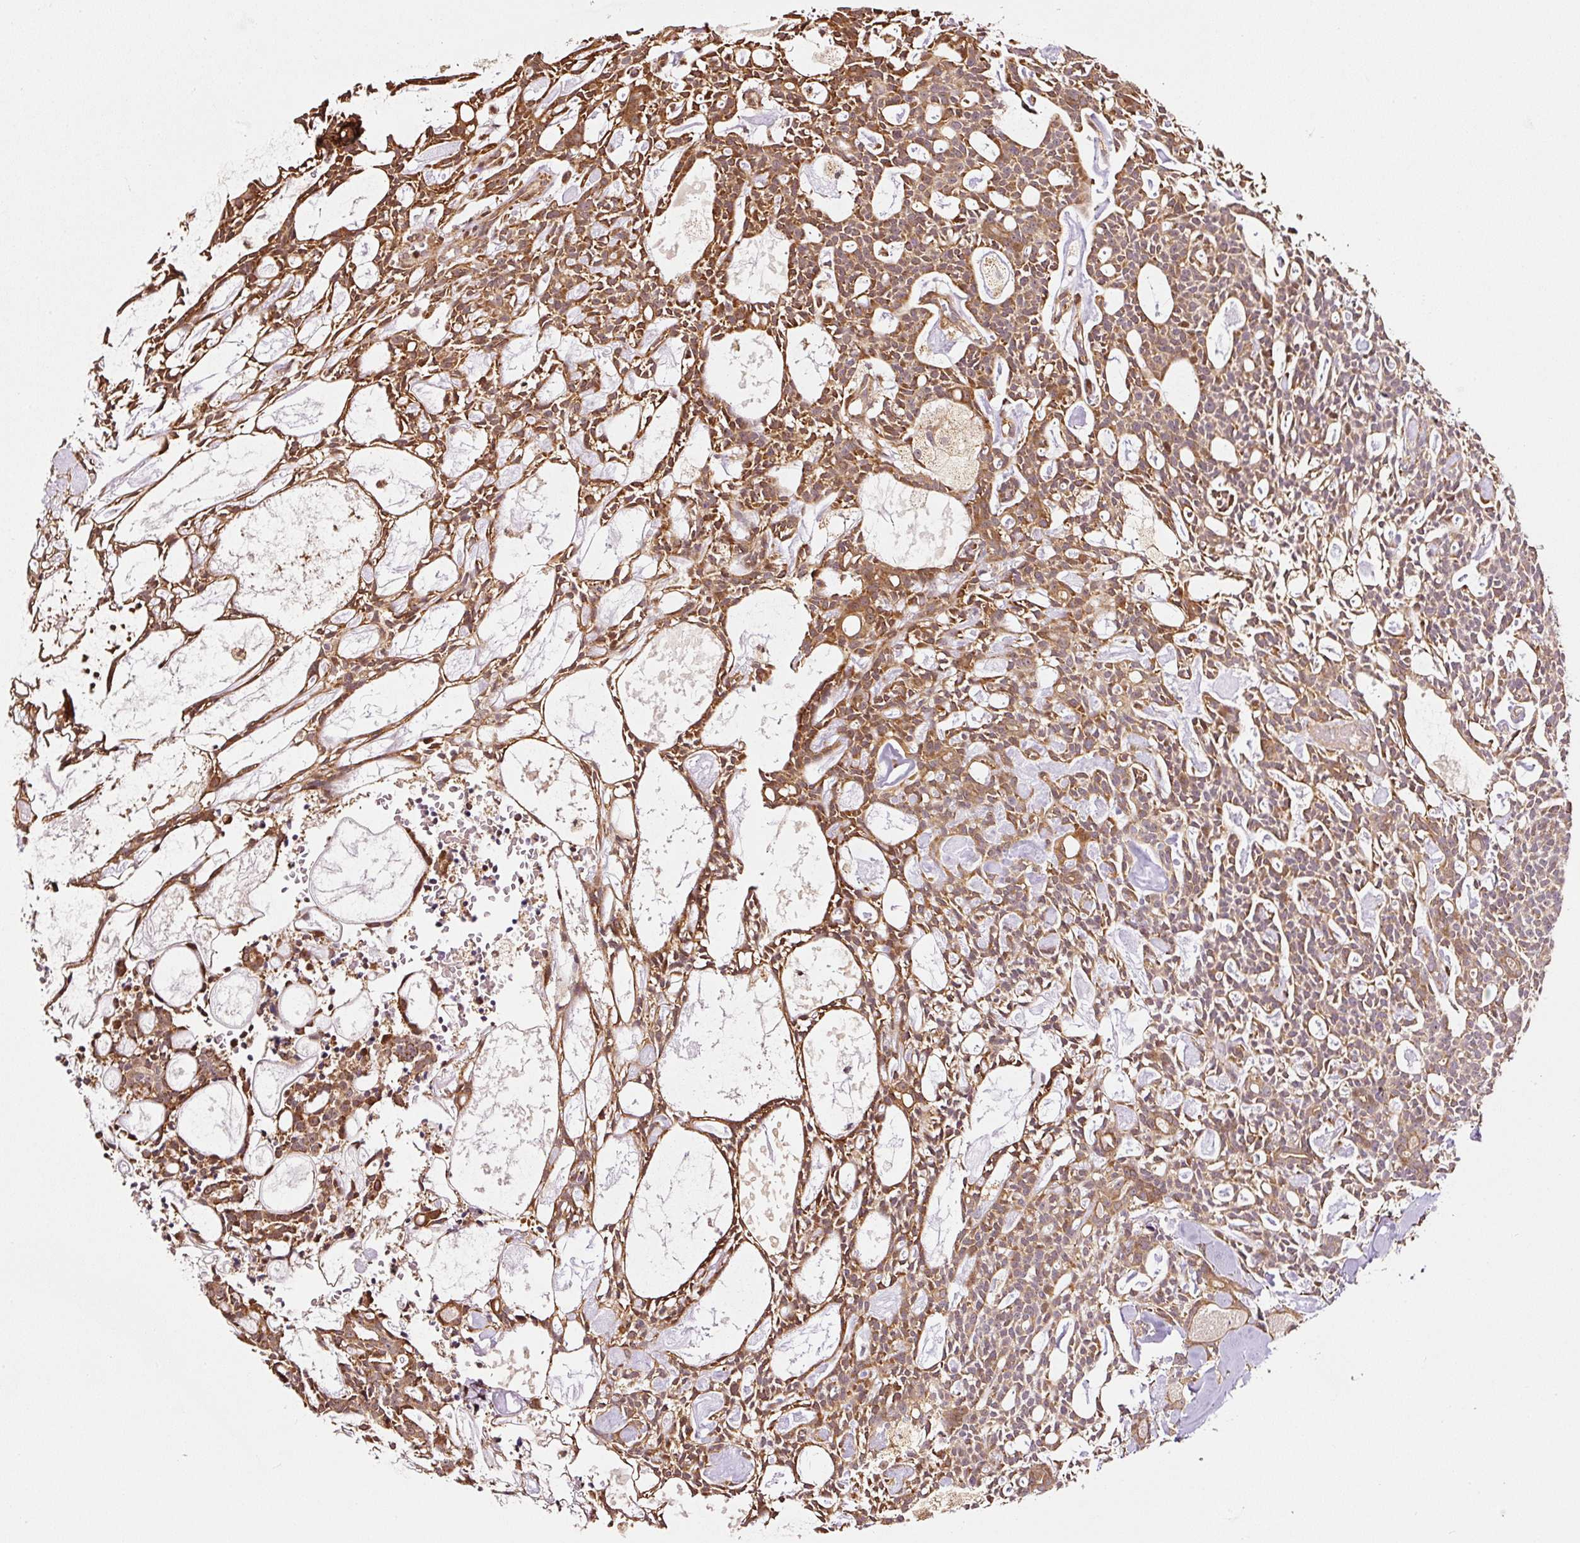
{"staining": {"intensity": "moderate", "quantity": ">75%", "location": "cytoplasmic/membranous"}, "tissue": "head and neck cancer", "cell_type": "Tumor cells", "image_type": "cancer", "snomed": [{"axis": "morphology", "description": "Adenocarcinoma, NOS"}, {"axis": "topography", "description": "Salivary gland"}, {"axis": "topography", "description": "Head-Neck"}], "caption": "Immunohistochemical staining of head and neck cancer (adenocarcinoma) exhibits medium levels of moderate cytoplasmic/membranous protein staining in about >75% of tumor cells.", "gene": "ETF1", "patient": {"sex": "male", "age": 55}}